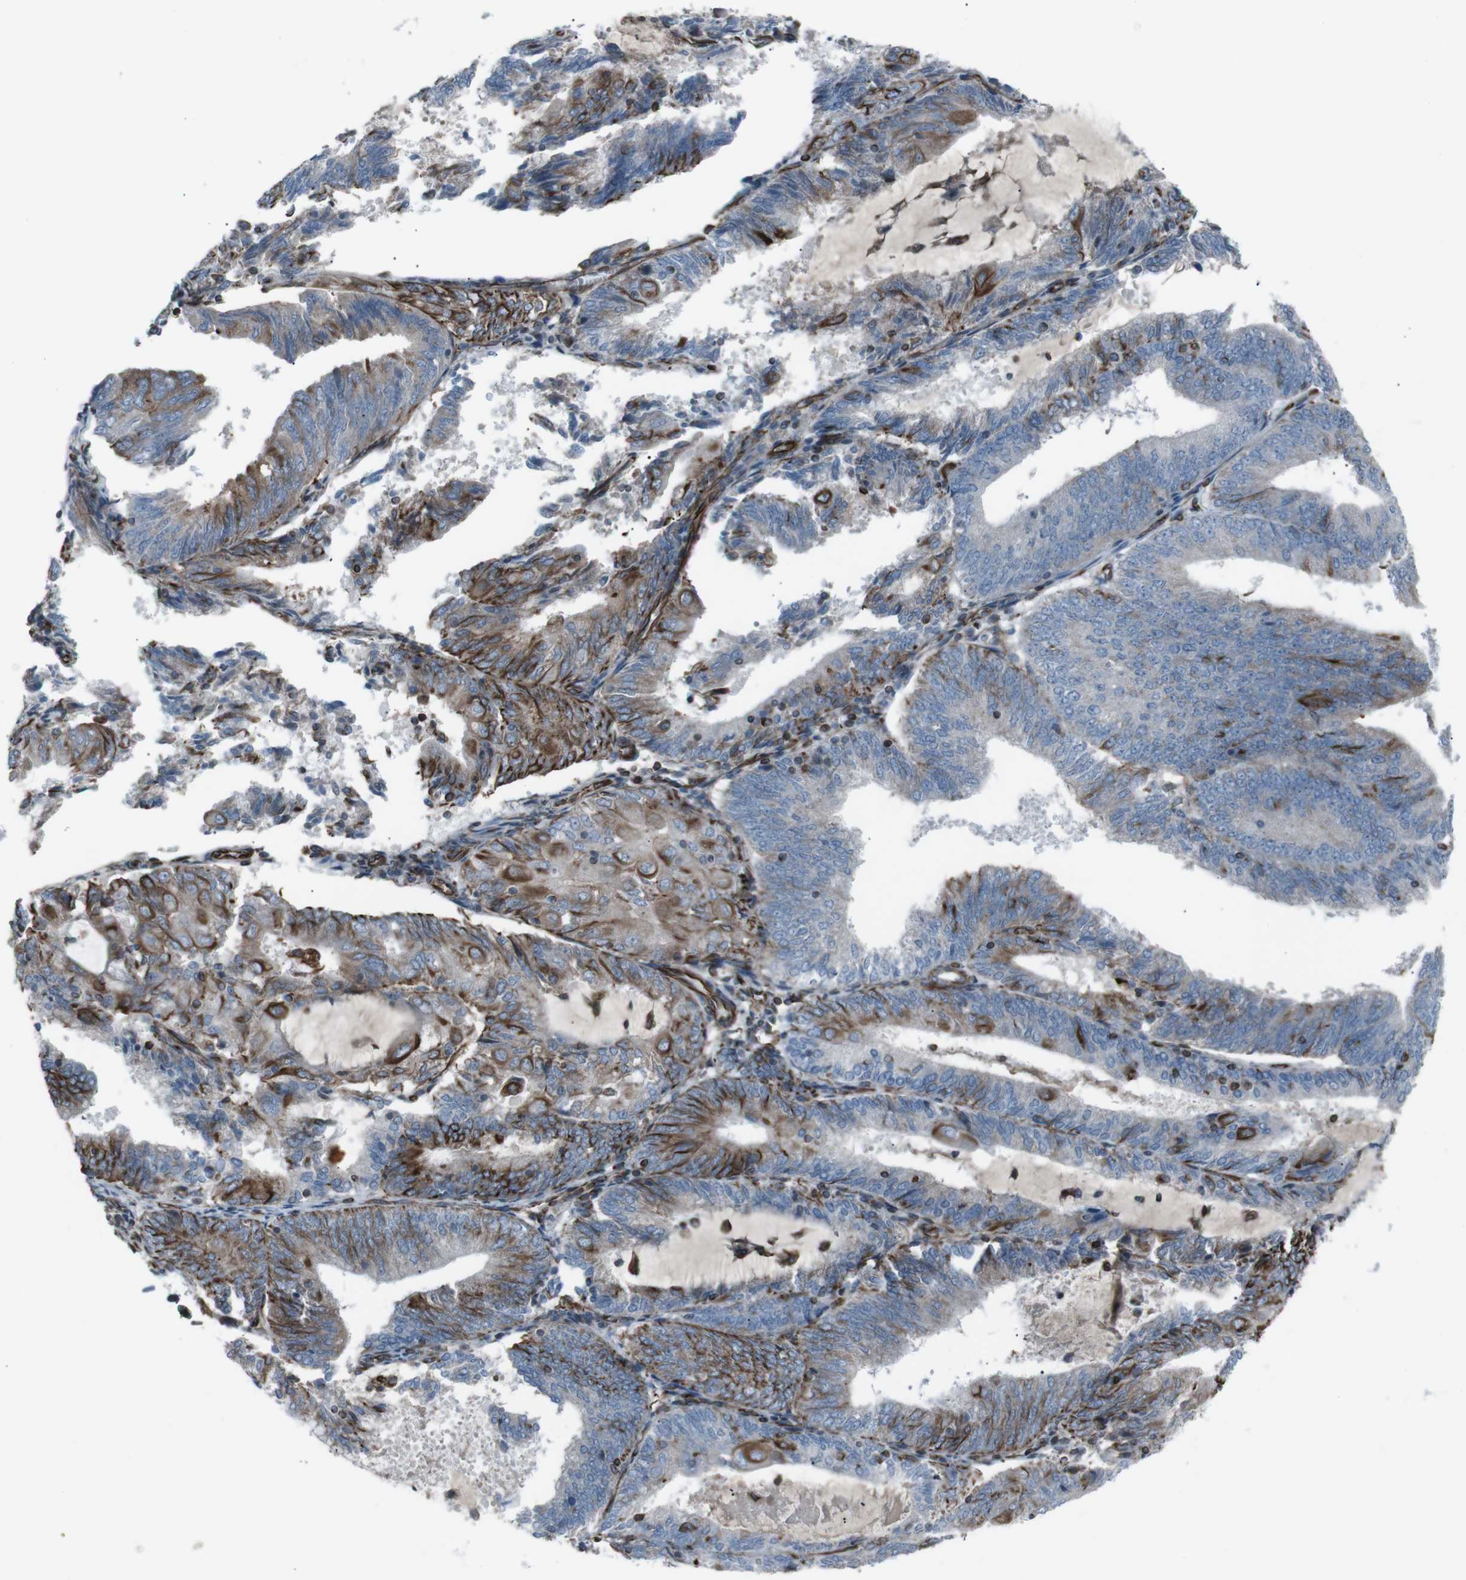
{"staining": {"intensity": "moderate", "quantity": "25%-75%", "location": "cytoplasmic/membranous"}, "tissue": "endometrial cancer", "cell_type": "Tumor cells", "image_type": "cancer", "snomed": [{"axis": "morphology", "description": "Adenocarcinoma, NOS"}, {"axis": "topography", "description": "Endometrium"}], "caption": "Immunohistochemical staining of endometrial adenocarcinoma shows moderate cytoplasmic/membranous protein positivity in about 25%-75% of tumor cells. (DAB = brown stain, brightfield microscopy at high magnification).", "gene": "TMEM141", "patient": {"sex": "female", "age": 81}}